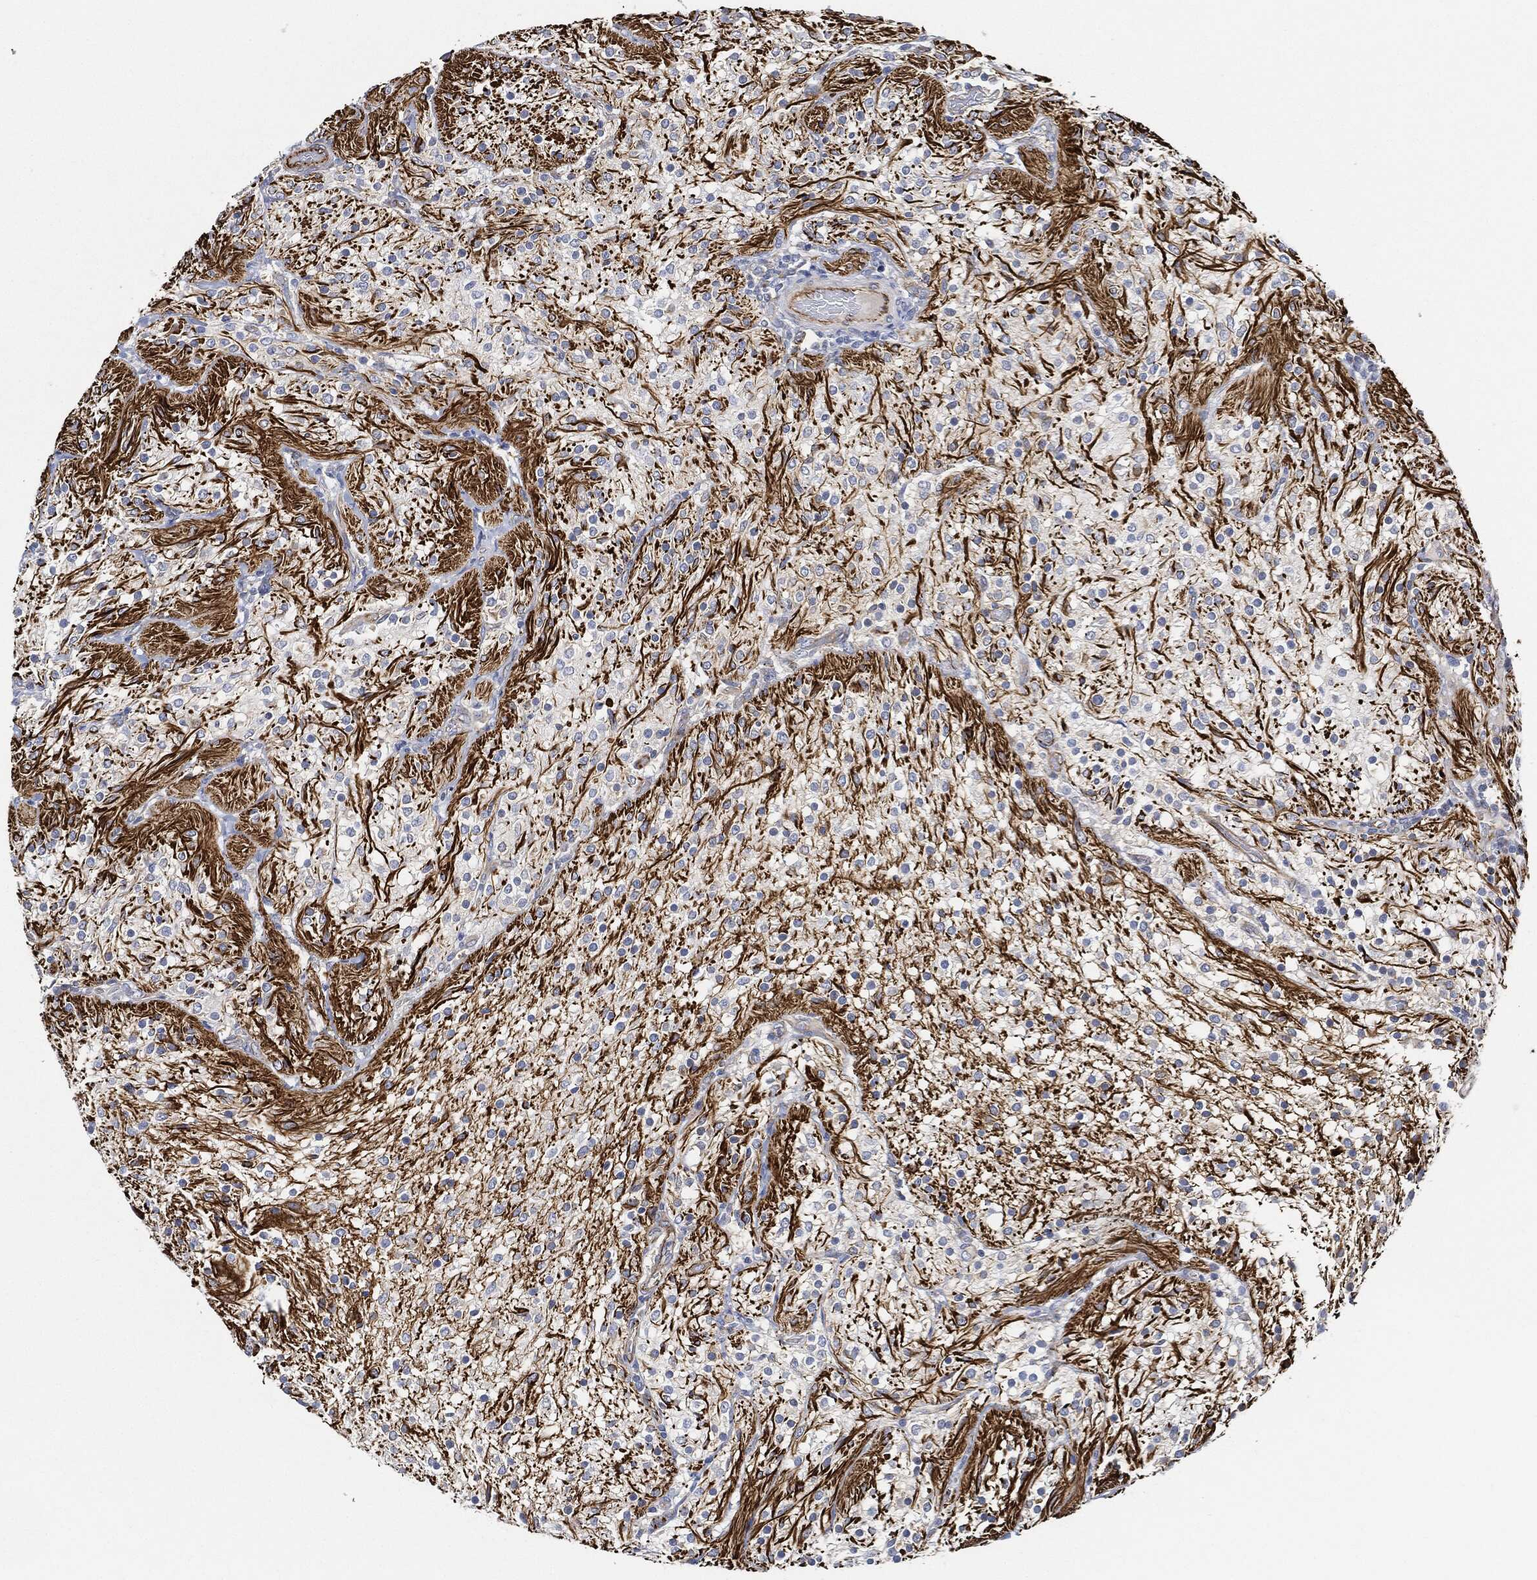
{"staining": {"intensity": "negative", "quantity": "none", "location": "none"}, "tissue": "glioma", "cell_type": "Tumor cells", "image_type": "cancer", "snomed": [{"axis": "morphology", "description": "Glioma, malignant, Low grade"}, {"axis": "topography", "description": "Brain"}], "caption": "Tumor cells show no significant positivity in glioma.", "gene": "THSD1", "patient": {"sex": "male", "age": 3}}